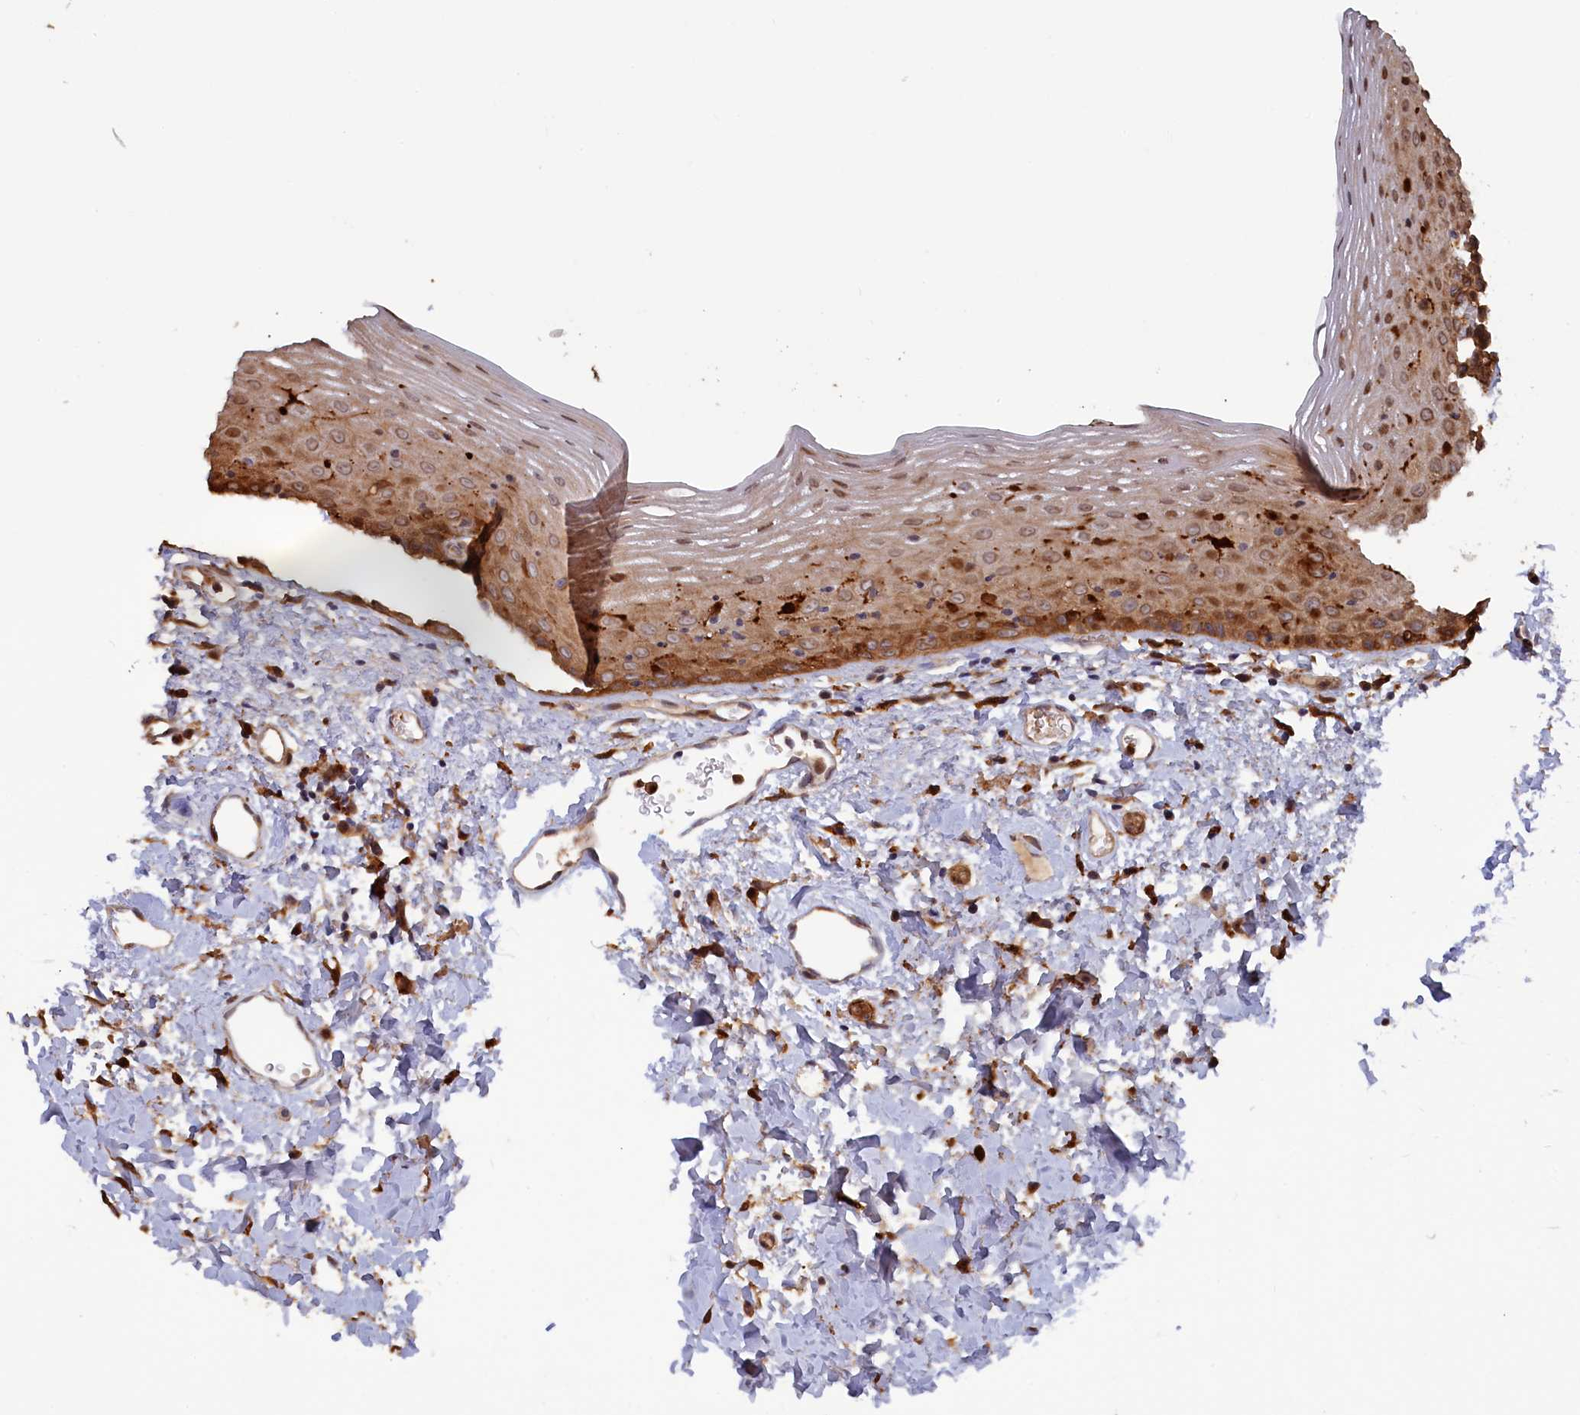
{"staining": {"intensity": "moderate", "quantity": "25%-75%", "location": "cytoplasmic/membranous,nuclear"}, "tissue": "oral mucosa", "cell_type": "Squamous epithelial cells", "image_type": "normal", "snomed": [{"axis": "morphology", "description": "Normal tissue, NOS"}, {"axis": "topography", "description": "Oral tissue"}], "caption": "Moderate cytoplasmic/membranous,nuclear positivity for a protein is present in about 25%-75% of squamous epithelial cells of benign oral mucosa using immunohistochemistry (IHC).", "gene": "FERMT1", "patient": {"sex": "male", "age": 74}}